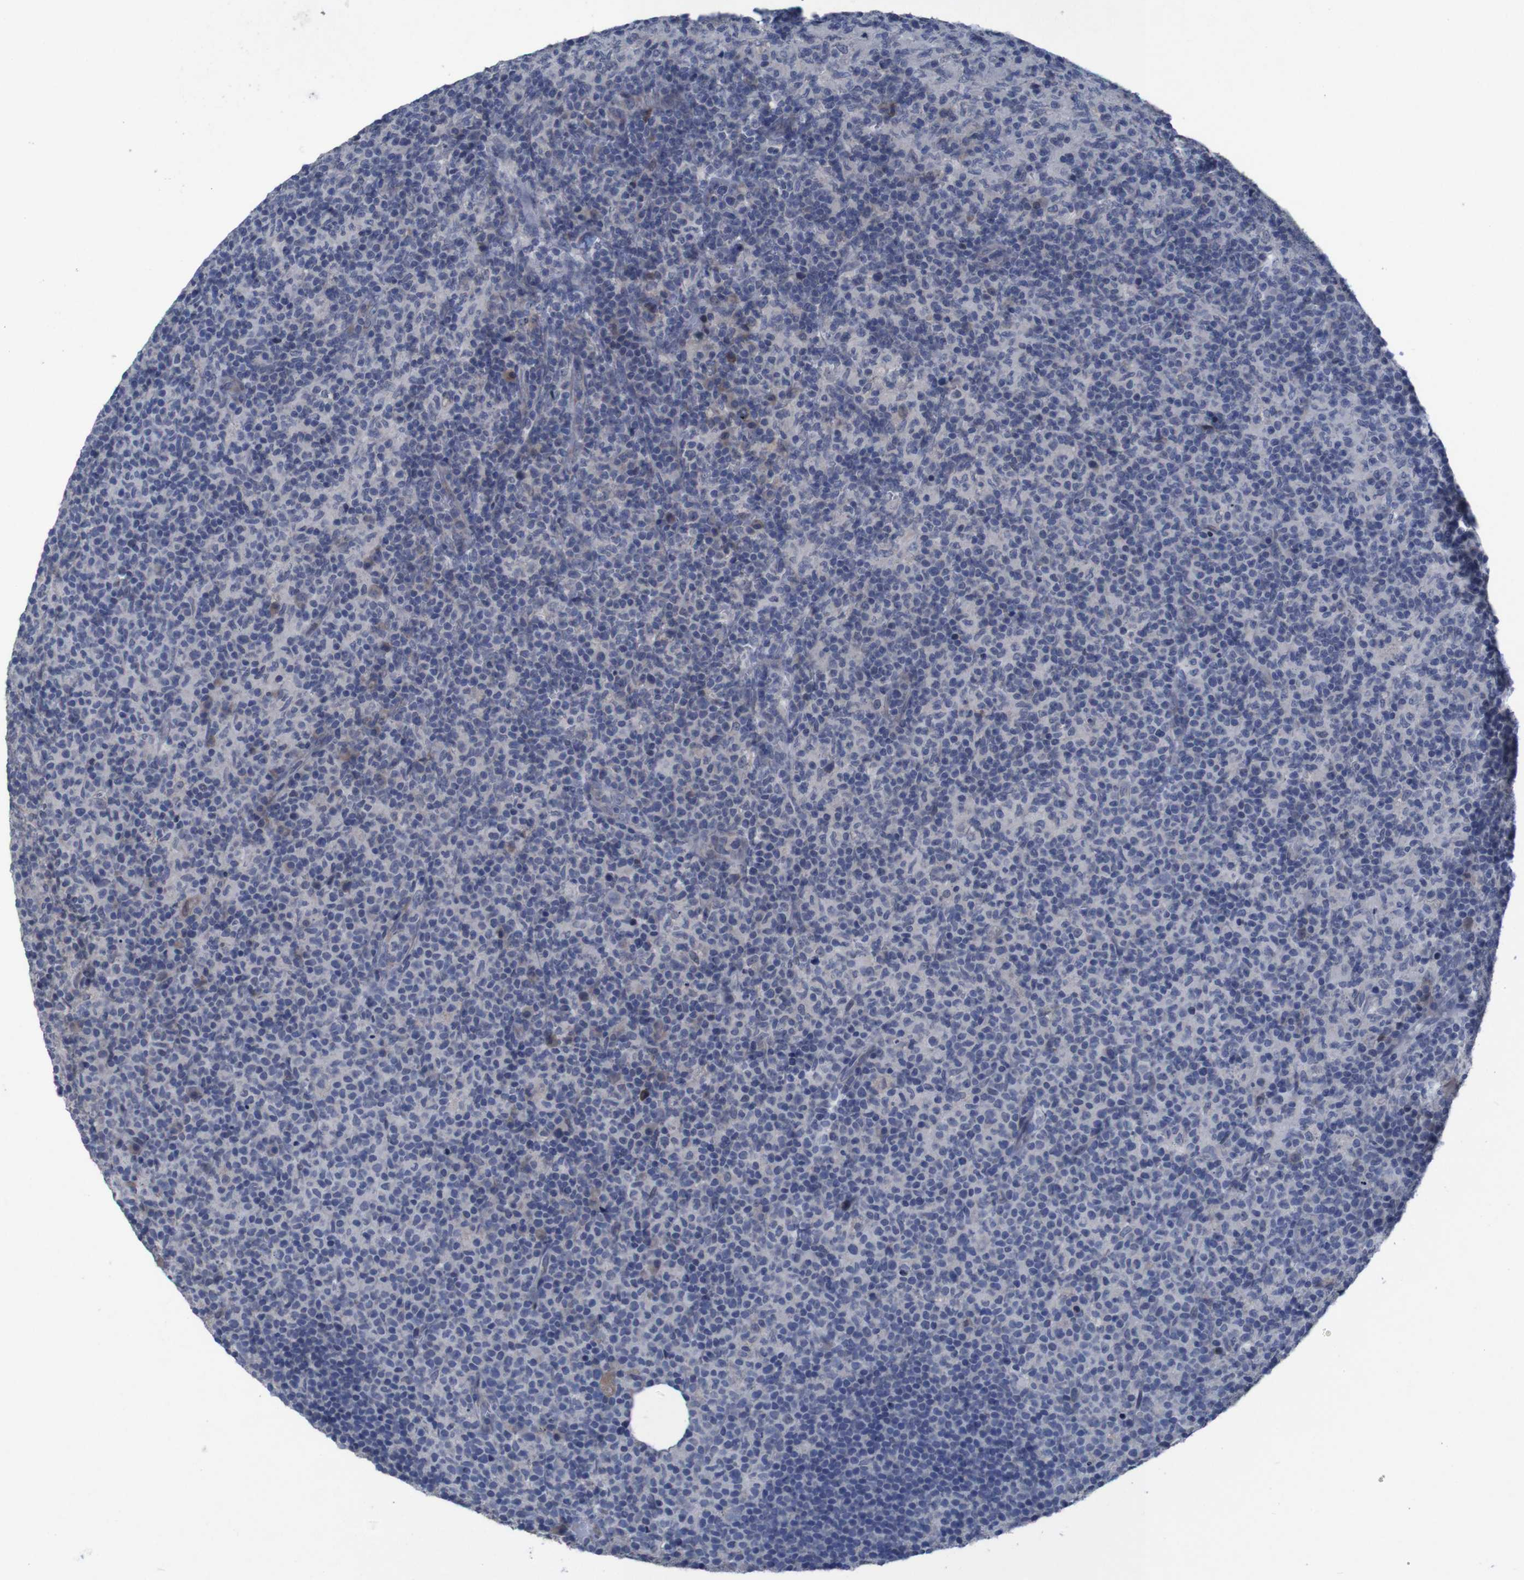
{"staining": {"intensity": "negative", "quantity": "none", "location": "none"}, "tissue": "lymph node", "cell_type": "Germinal center cells", "image_type": "normal", "snomed": [{"axis": "morphology", "description": "Normal tissue, NOS"}, {"axis": "morphology", "description": "Inflammation, NOS"}, {"axis": "topography", "description": "Lymph node"}], "caption": "Immunohistochemical staining of normal human lymph node reveals no significant expression in germinal center cells. Nuclei are stained in blue.", "gene": "CLDN18", "patient": {"sex": "male", "age": 55}}